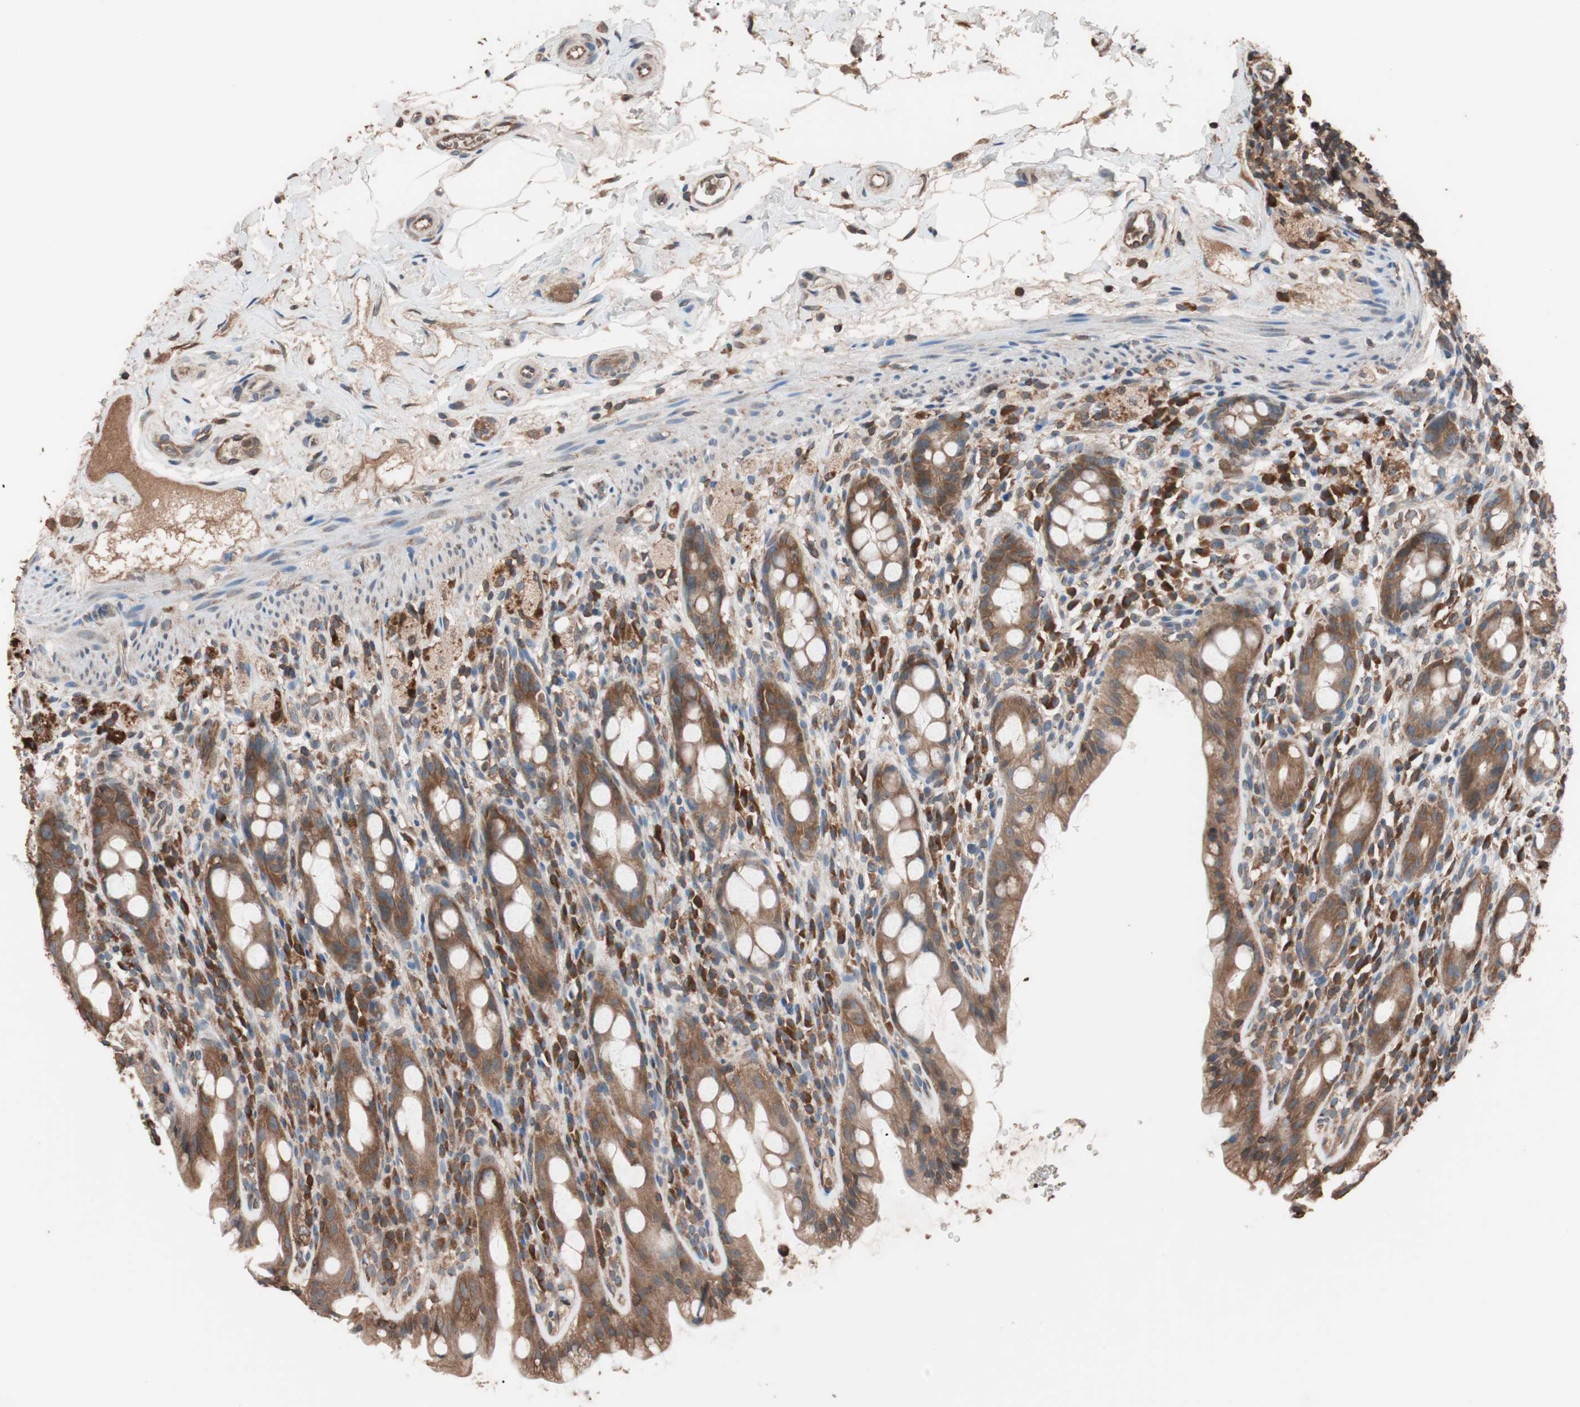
{"staining": {"intensity": "moderate", "quantity": ">75%", "location": "cytoplasmic/membranous"}, "tissue": "rectum", "cell_type": "Glandular cells", "image_type": "normal", "snomed": [{"axis": "morphology", "description": "Normal tissue, NOS"}, {"axis": "topography", "description": "Rectum"}], "caption": "This micrograph shows immunohistochemistry staining of normal rectum, with medium moderate cytoplasmic/membranous staining in about >75% of glandular cells.", "gene": "GLYCTK", "patient": {"sex": "male", "age": 44}}